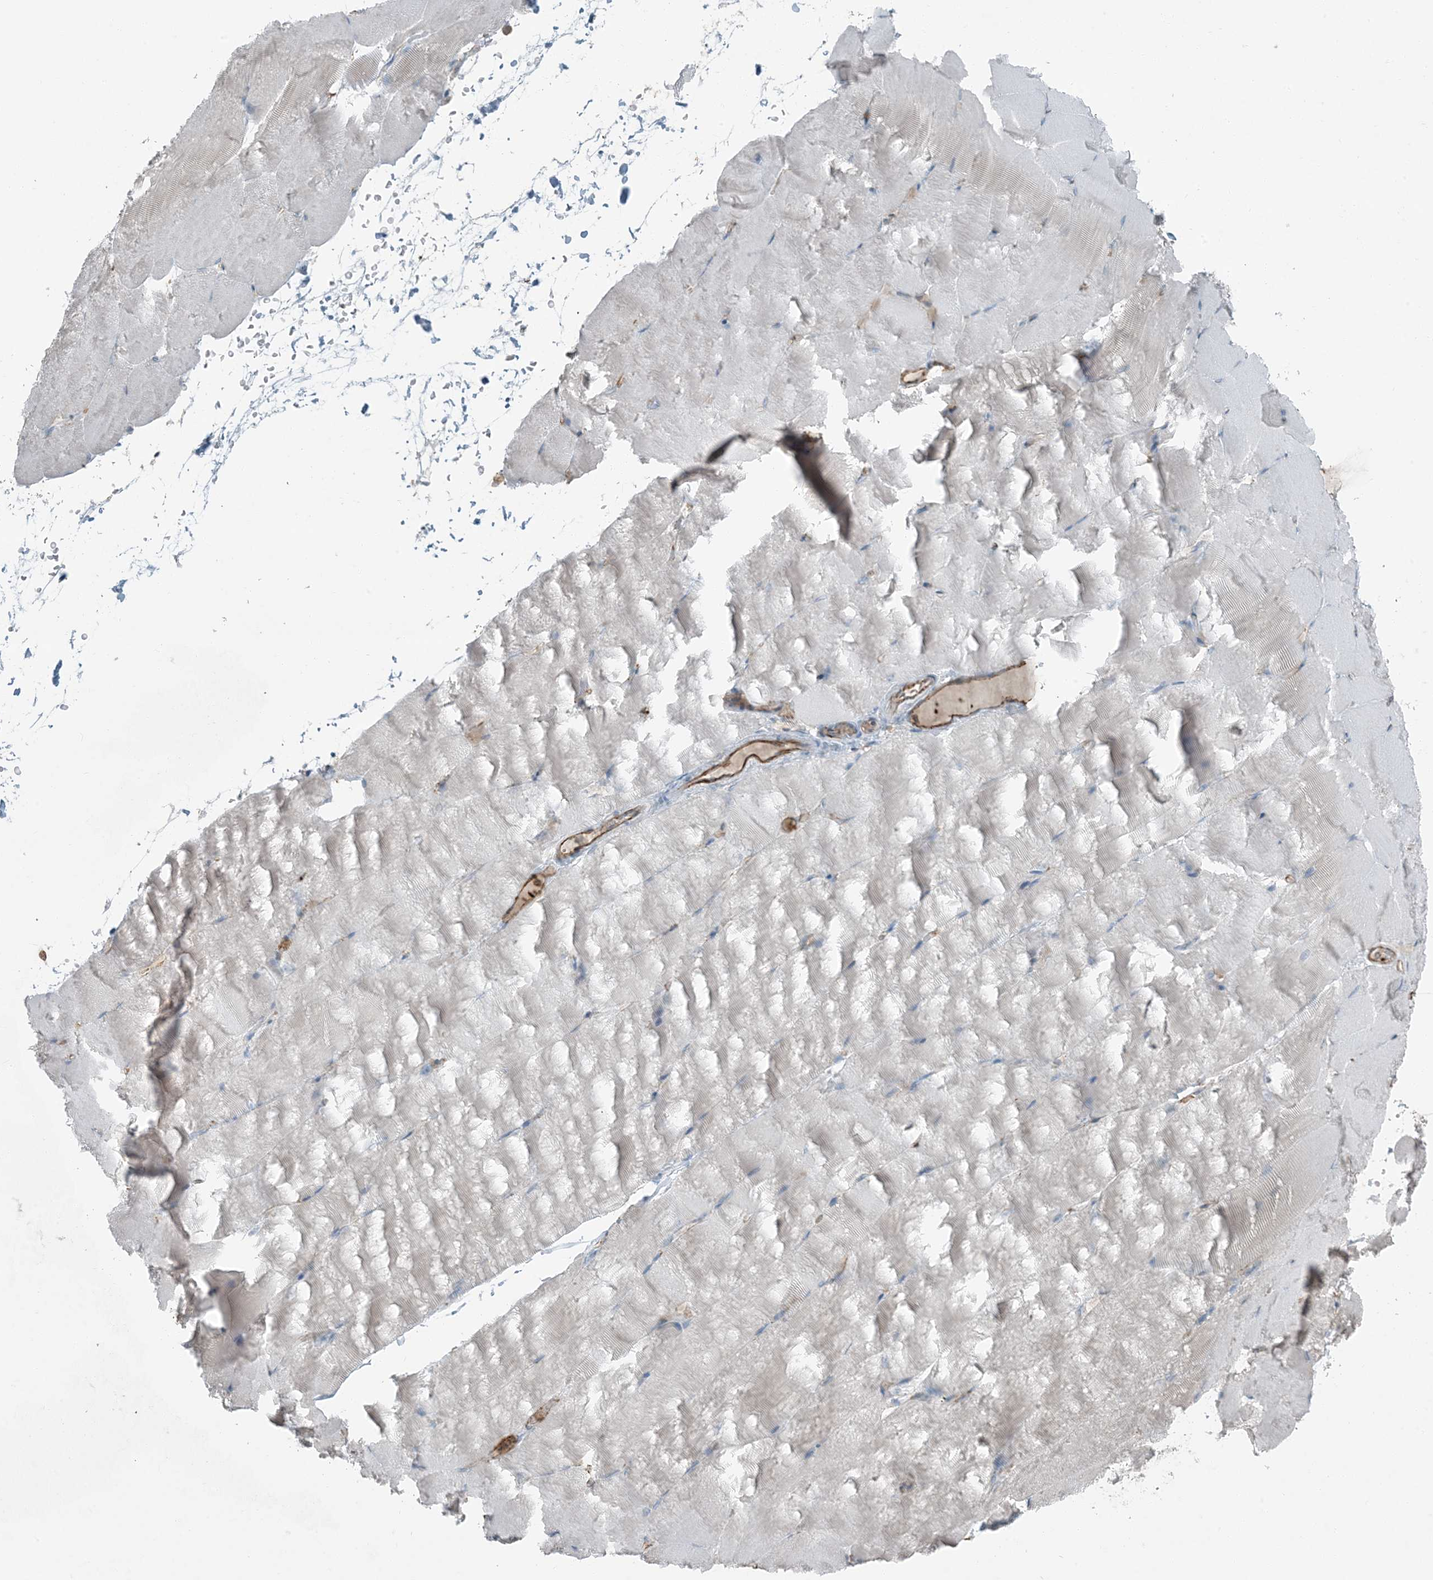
{"staining": {"intensity": "negative", "quantity": "none", "location": "none"}, "tissue": "skeletal muscle", "cell_type": "Myocytes", "image_type": "normal", "snomed": [{"axis": "morphology", "description": "Normal tissue, NOS"}, {"axis": "topography", "description": "Skeletal muscle"}, {"axis": "topography", "description": "Parathyroid gland"}], "caption": "Normal skeletal muscle was stained to show a protein in brown. There is no significant expression in myocytes. Brightfield microscopy of immunohistochemistry stained with DAB (3,3'-diaminobenzidine) (brown) and hematoxylin (blue), captured at high magnification.", "gene": "APOBEC3C", "patient": {"sex": "female", "age": 37}}